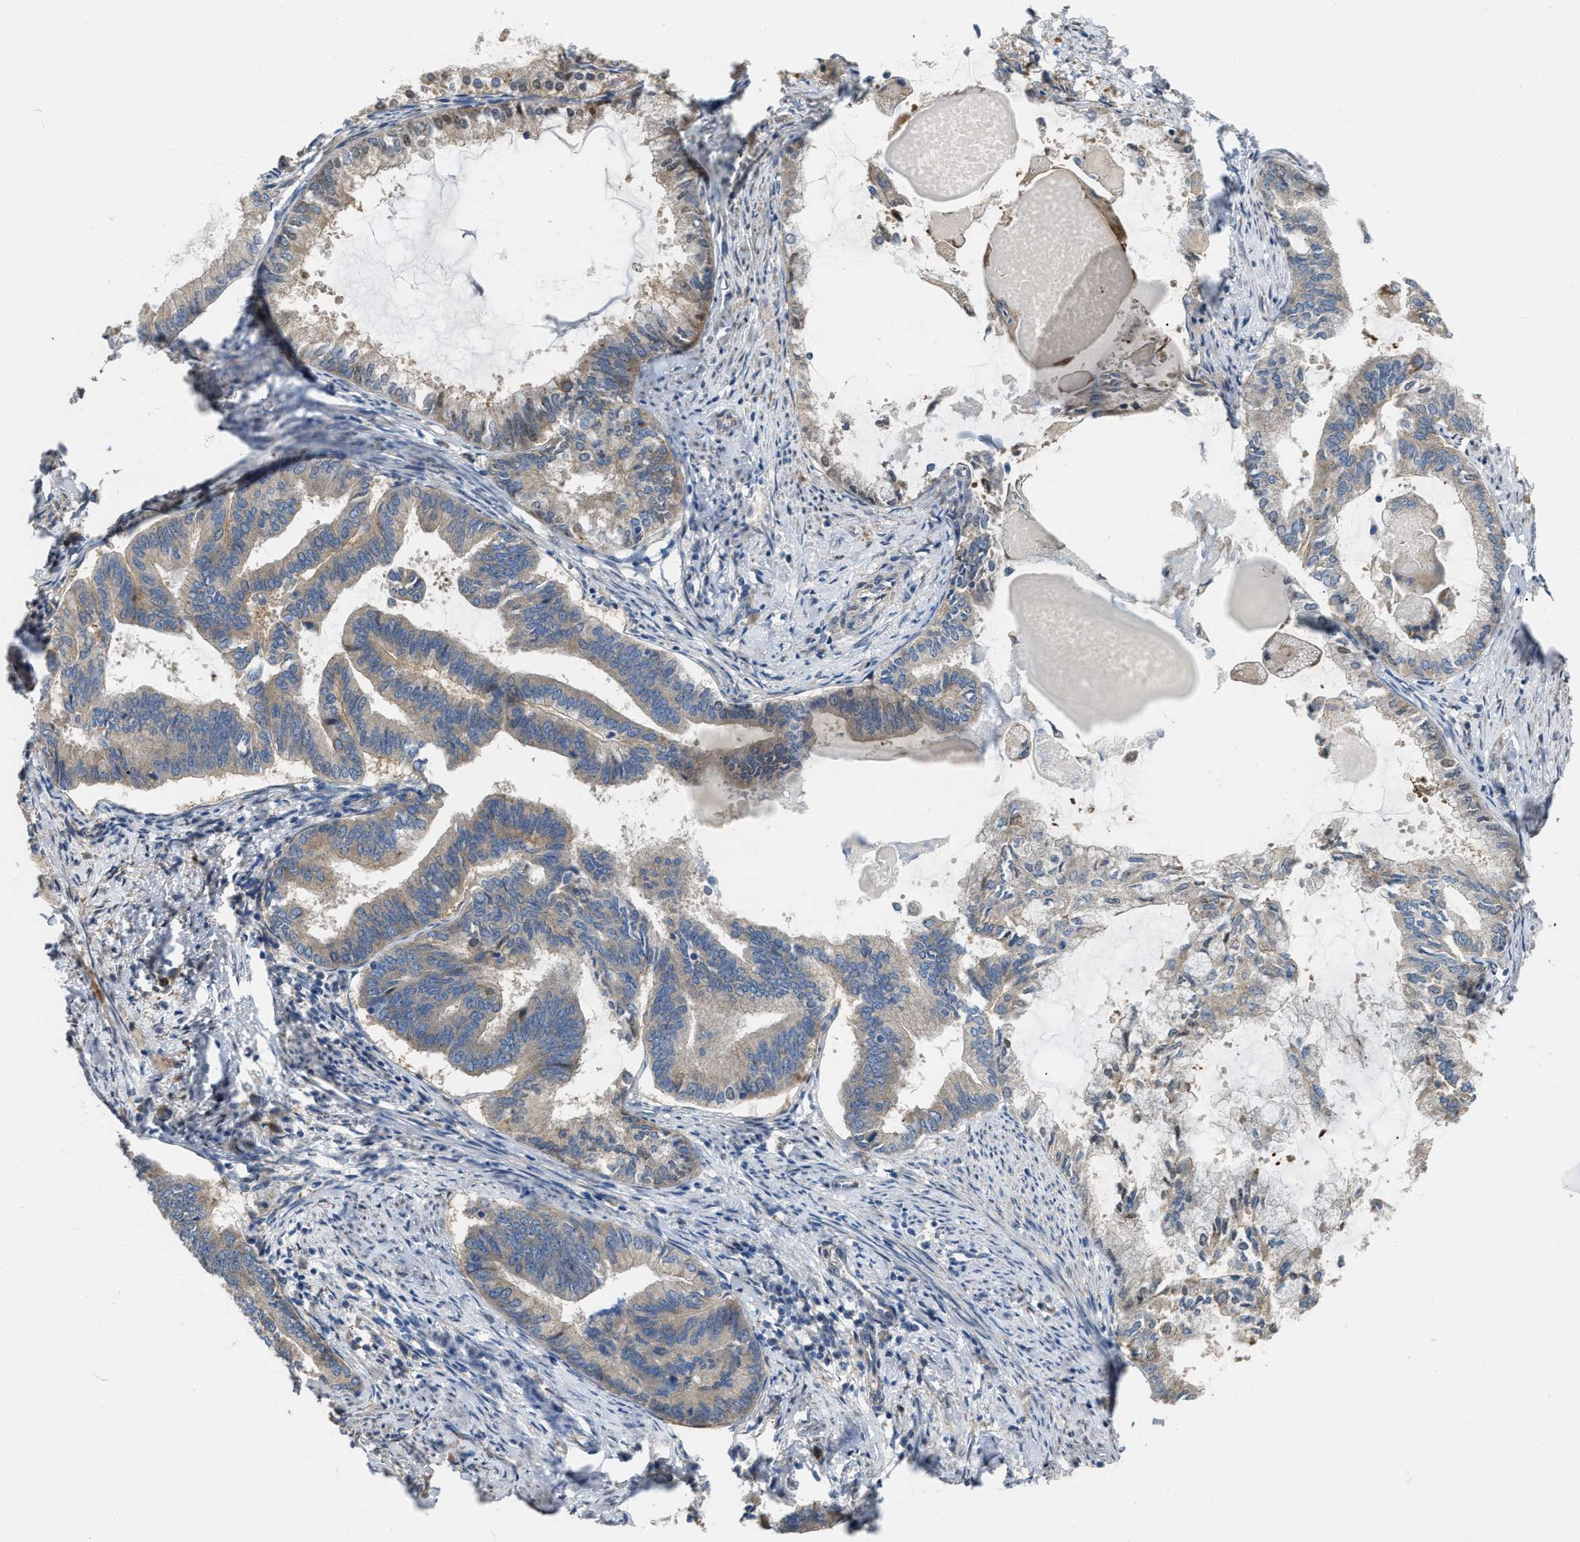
{"staining": {"intensity": "weak", "quantity": "25%-75%", "location": "cytoplasmic/membranous"}, "tissue": "endometrial cancer", "cell_type": "Tumor cells", "image_type": "cancer", "snomed": [{"axis": "morphology", "description": "Adenocarcinoma, NOS"}, {"axis": "topography", "description": "Endometrium"}], "caption": "Brown immunohistochemical staining in endometrial cancer (adenocarcinoma) reveals weak cytoplasmic/membranous staining in approximately 25%-75% of tumor cells.", "gene": "DHX58", "patient": {"sex": "female", "age": 86}}